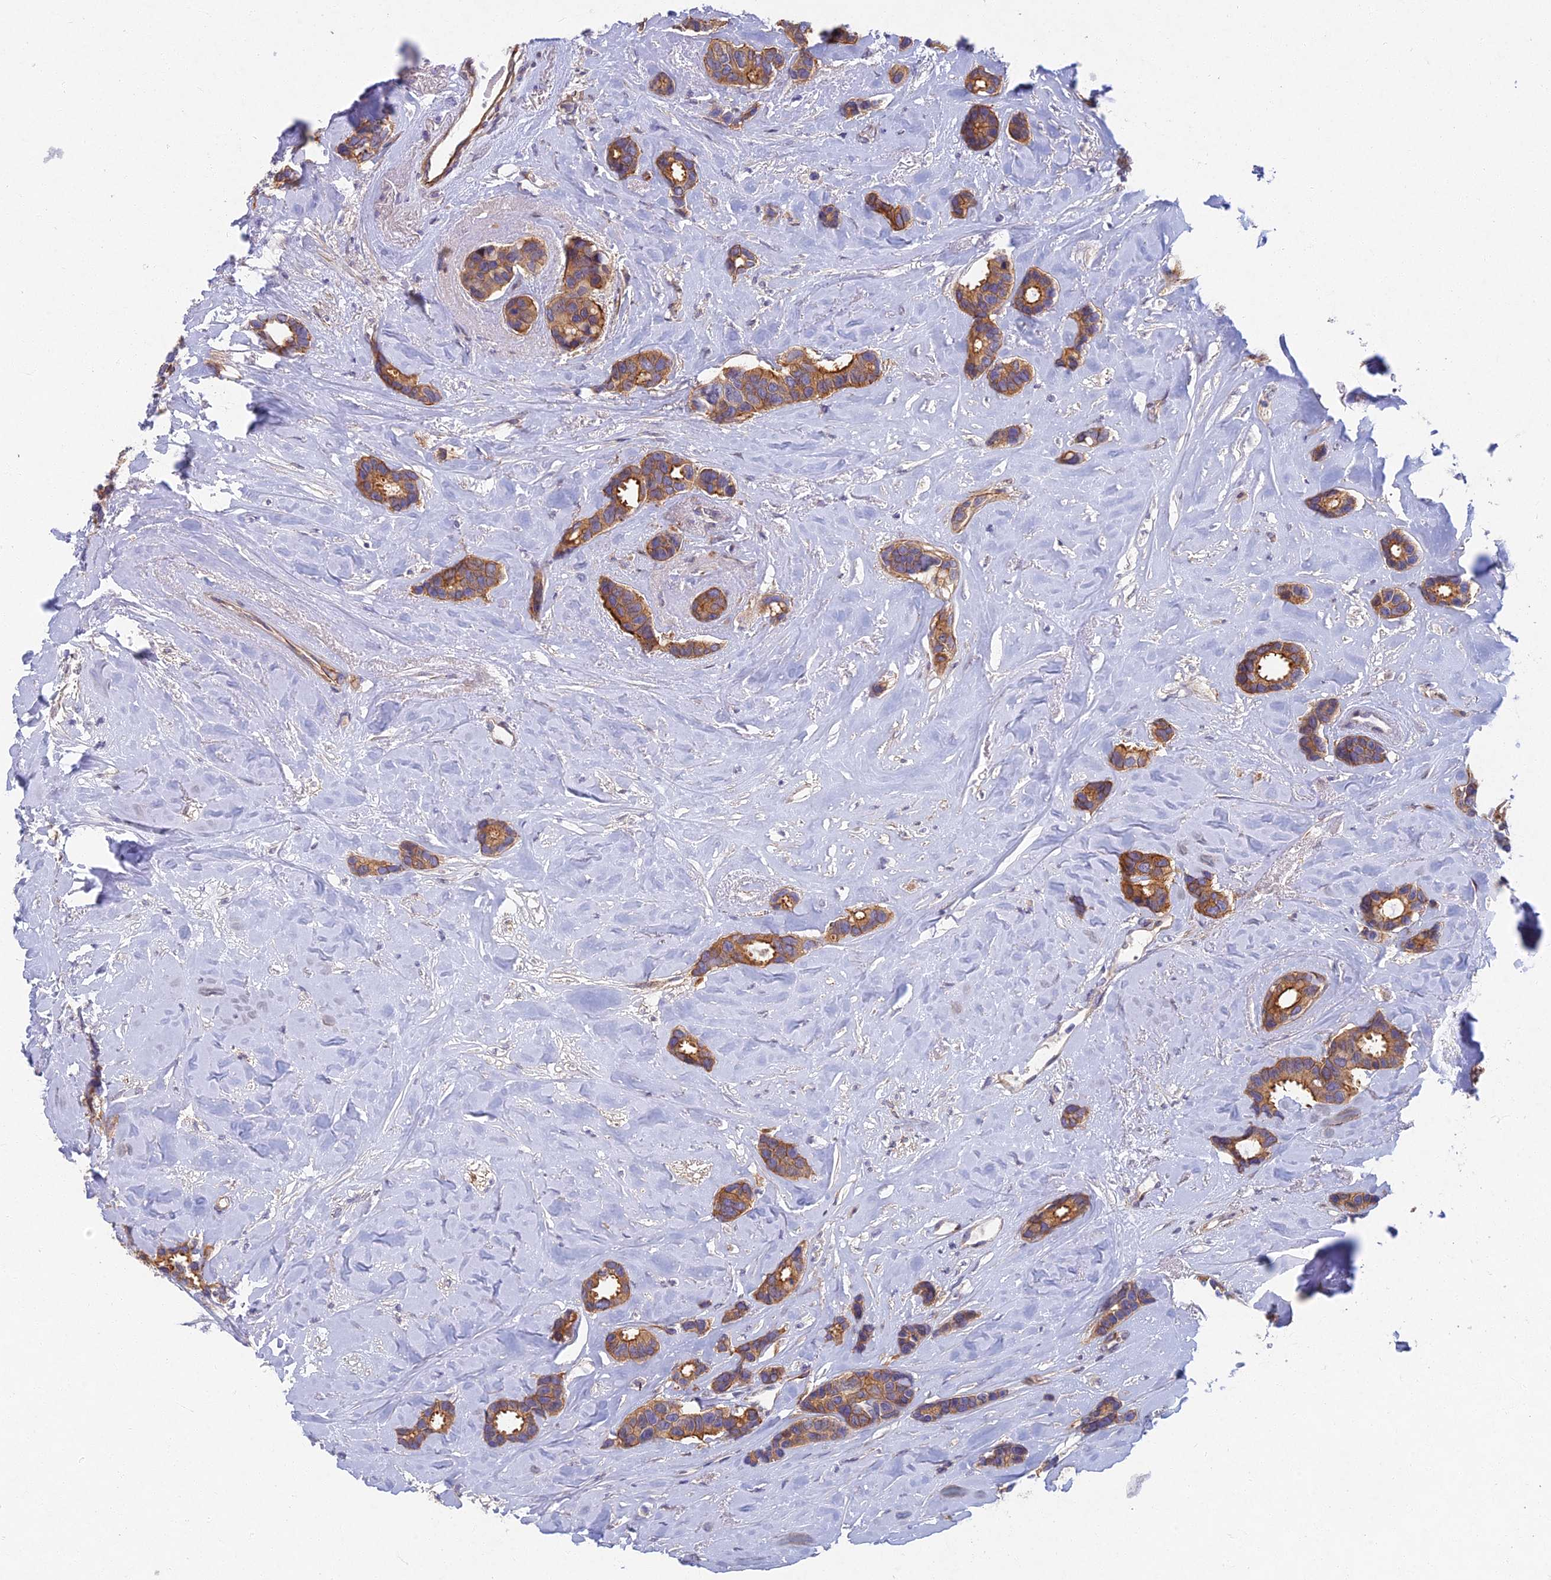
{"staining": {"intensity": "moderate", "quantity": ">75%", "location": "cytoplasmic/membranous"}, "tissue": "breast cancer", "cell_type": "Tumor cells", "image_type": "cancer", "snomed": [{"axis": "morphology", "description": "Duct carcinoma"}, {"axis": "topography", "description": "Breast"}], "caption": "Immunohistochemistry (DAB (3,3'-diaminobenzidine)) staining of intraductal carcinoma (breast) shows moderate cytoplasmic/membranous protein staining in about >75% of tumor cells.", "gene": "RHBDL2", "patient": {"sex": "female", "age": 87}}